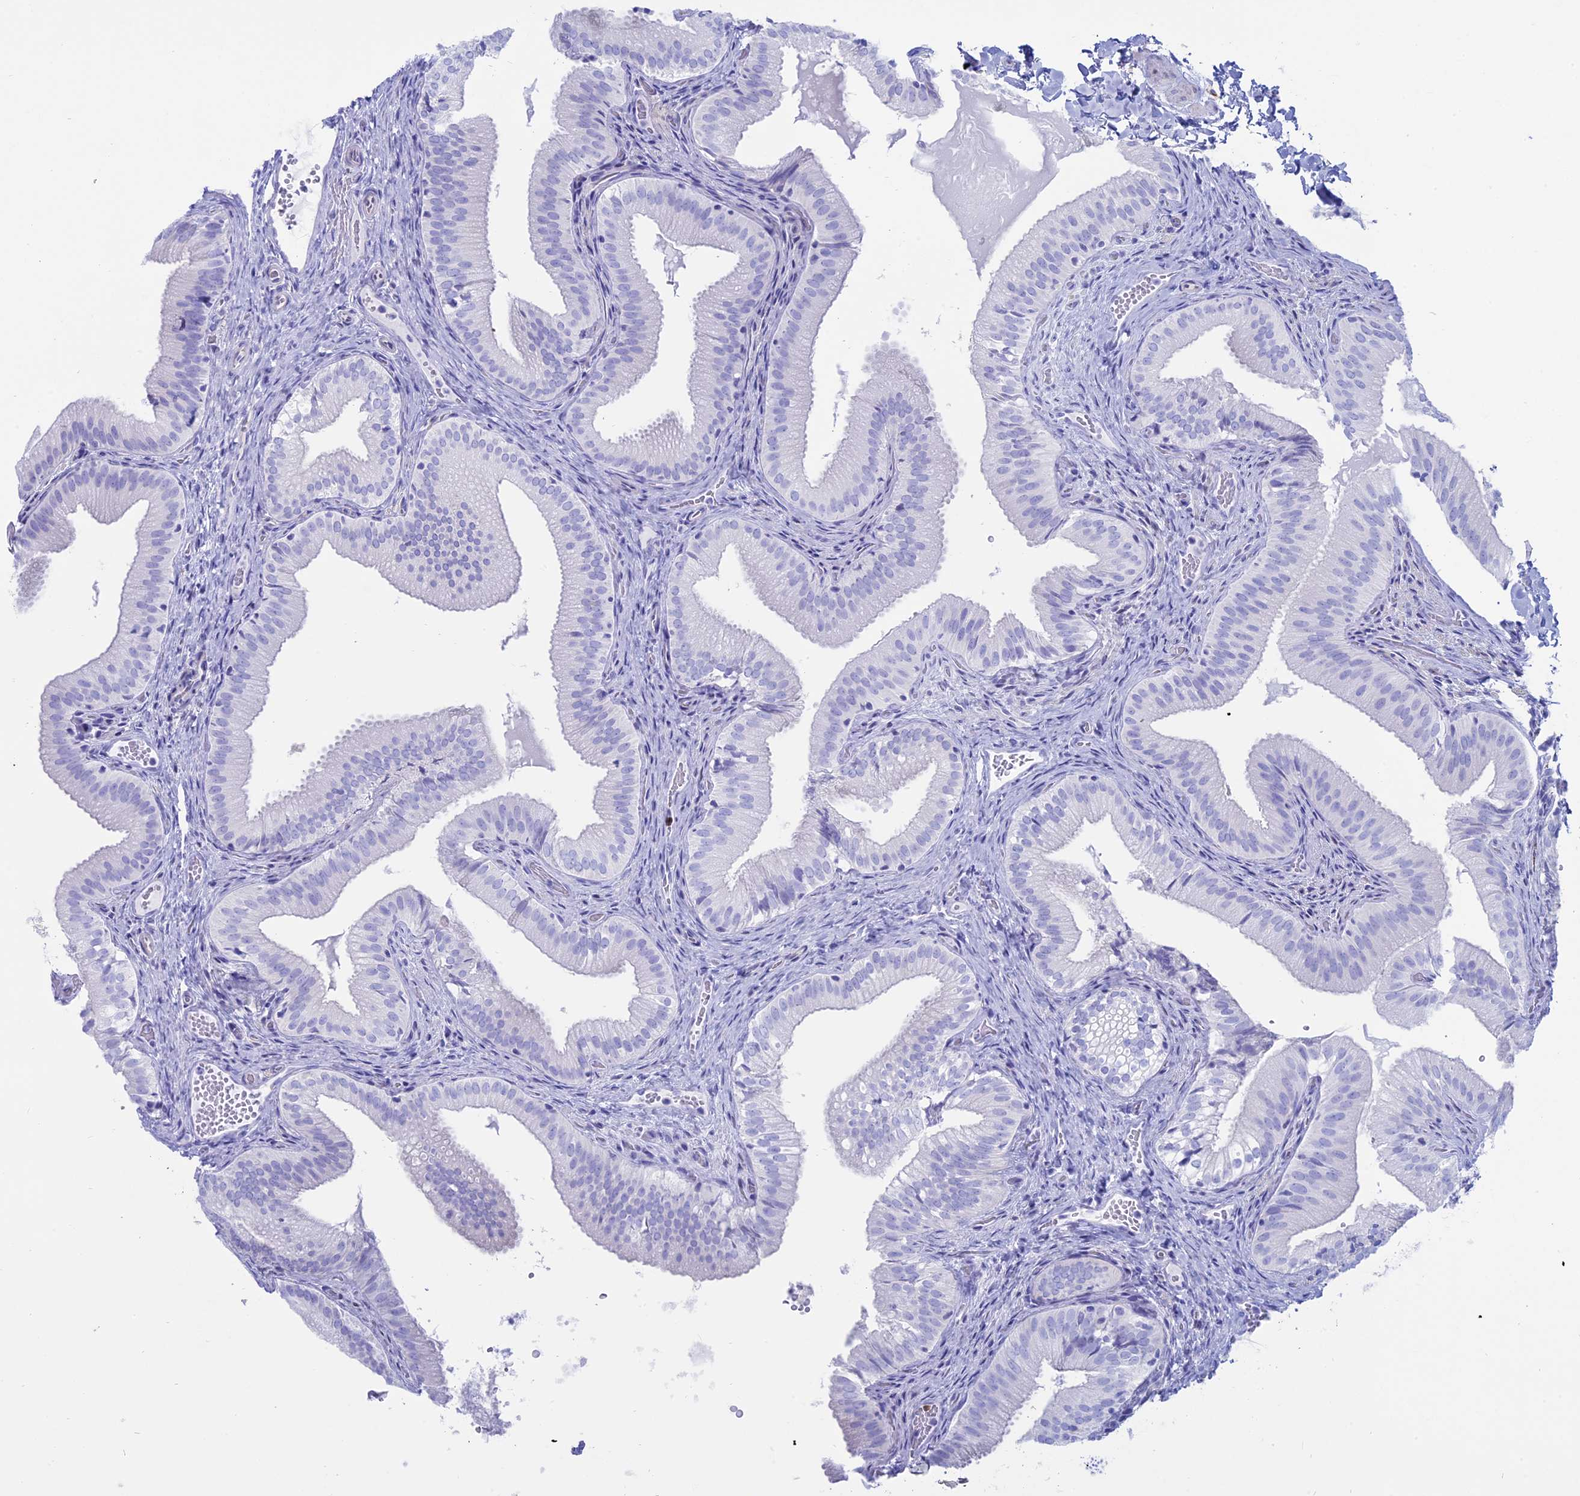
{"staining": {"intensity": "negative", "quantity": "none", "location": "none"}, "tissue": "gallbladder", "cell_type": "Glandular cells", "image_type": "normal", "snomed": [{"axis": "morphology", "description": "Normal tissue, NOS"}, {"axis": "topography", "description": "Gallbladder"}], "caption": "Photomicrograph shows no significant protein positivity in glandular cells of unremarkable gallbladder.", "gene": "OR2AE1", "patient": {"sex": "female", "age": 30}}